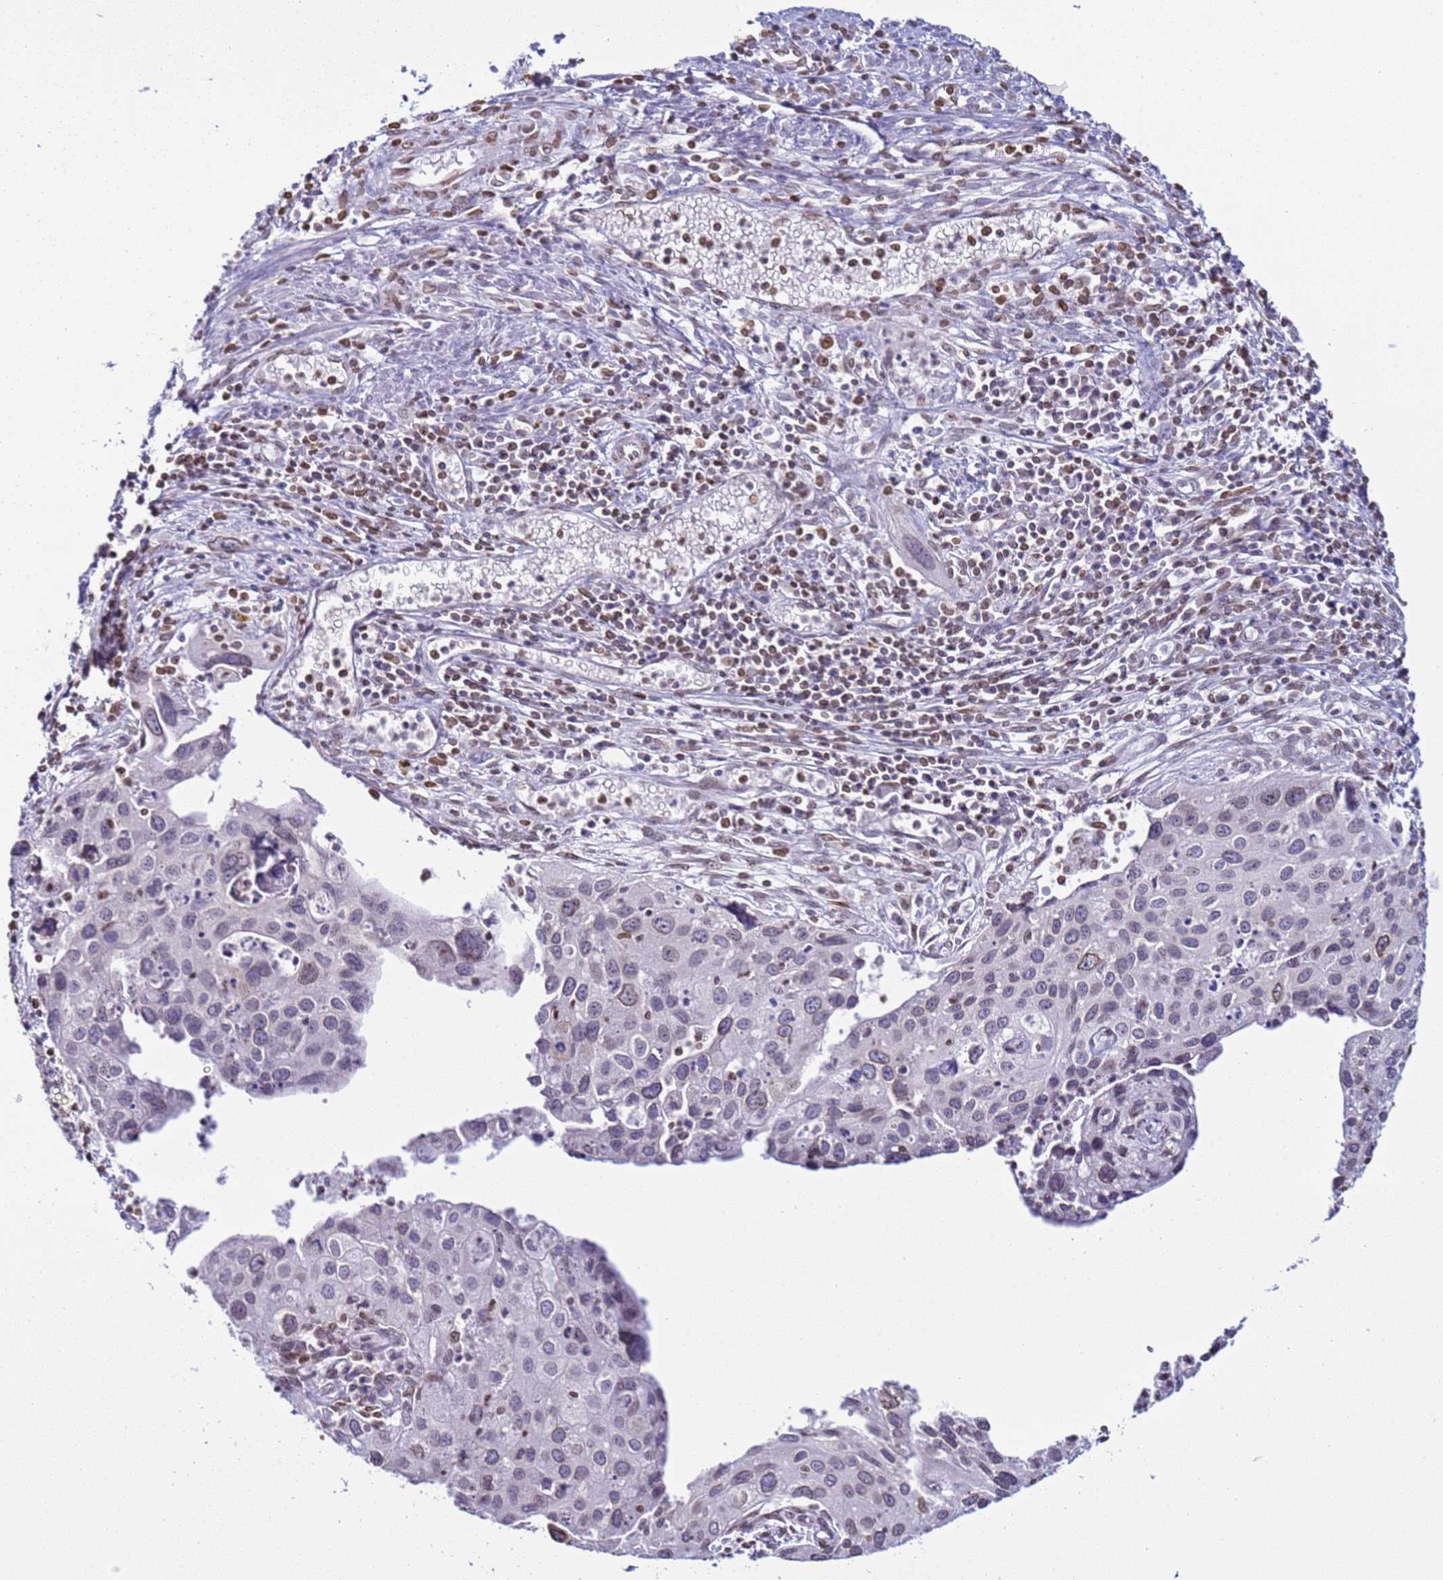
{"staining": {"intensity": "weak", "quantity": "25%-75%", "location": "cytoplasmic/membranous,nuclear"}, "tissue": "cervical cancer", "cell_type": "Tumor cells", "image_type": "cancer", "snomed": [{"axis": "morphology", "description": "Squamous cell carcinoma, NOS"}, {"axis": "topography", "description": "Cervix"}], "caption": "Cervical cancer was stained to show a protein in brown. There is low levels of weak cytoplasmic/membranous and nuclear positivity in about 25%-75% of tumor cells.", "gene": "DHX37", "patient": {"sex": "female", "age": 55}}